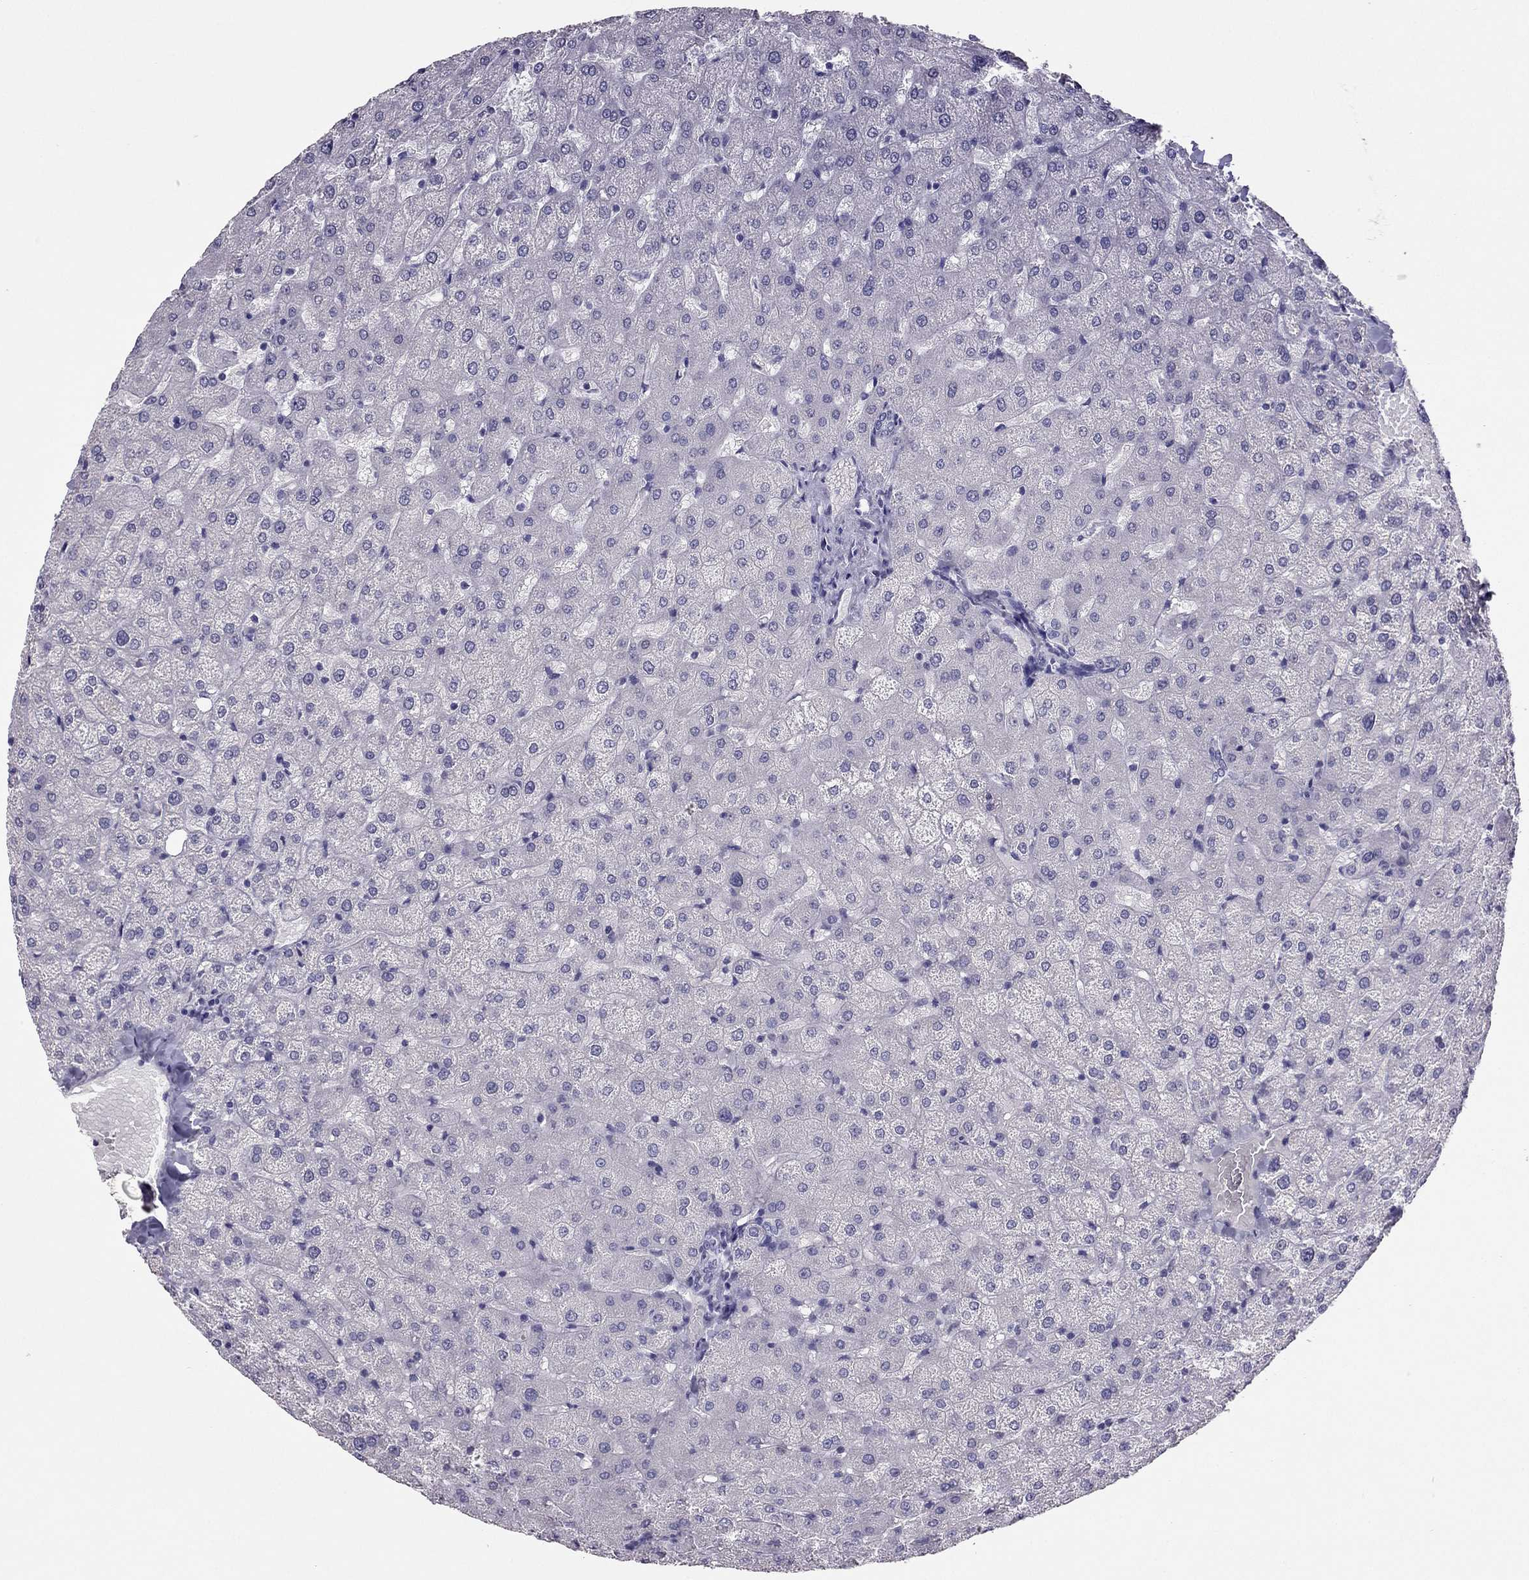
{"staining": {"intensity": "negative", "quantity": "none", "location": "none"}, "tissue": "liver", "cell_type": "Cholangiocytes", "image_type": "normal", "snomed": [{"axis": "morphology", "description": "Normal tissue, NOS"}, {"axis": "topography", "description": "Liver"}], "caption": "Immunohistochemistry (IHC) micrograph of normal liver: liver stained with DAB (3,3'-diaminobenzidine) exhibits no significant protein staining in cholangiocytes.", "gene": "RHO", "patient": {"sex": "female", "age": 50}}